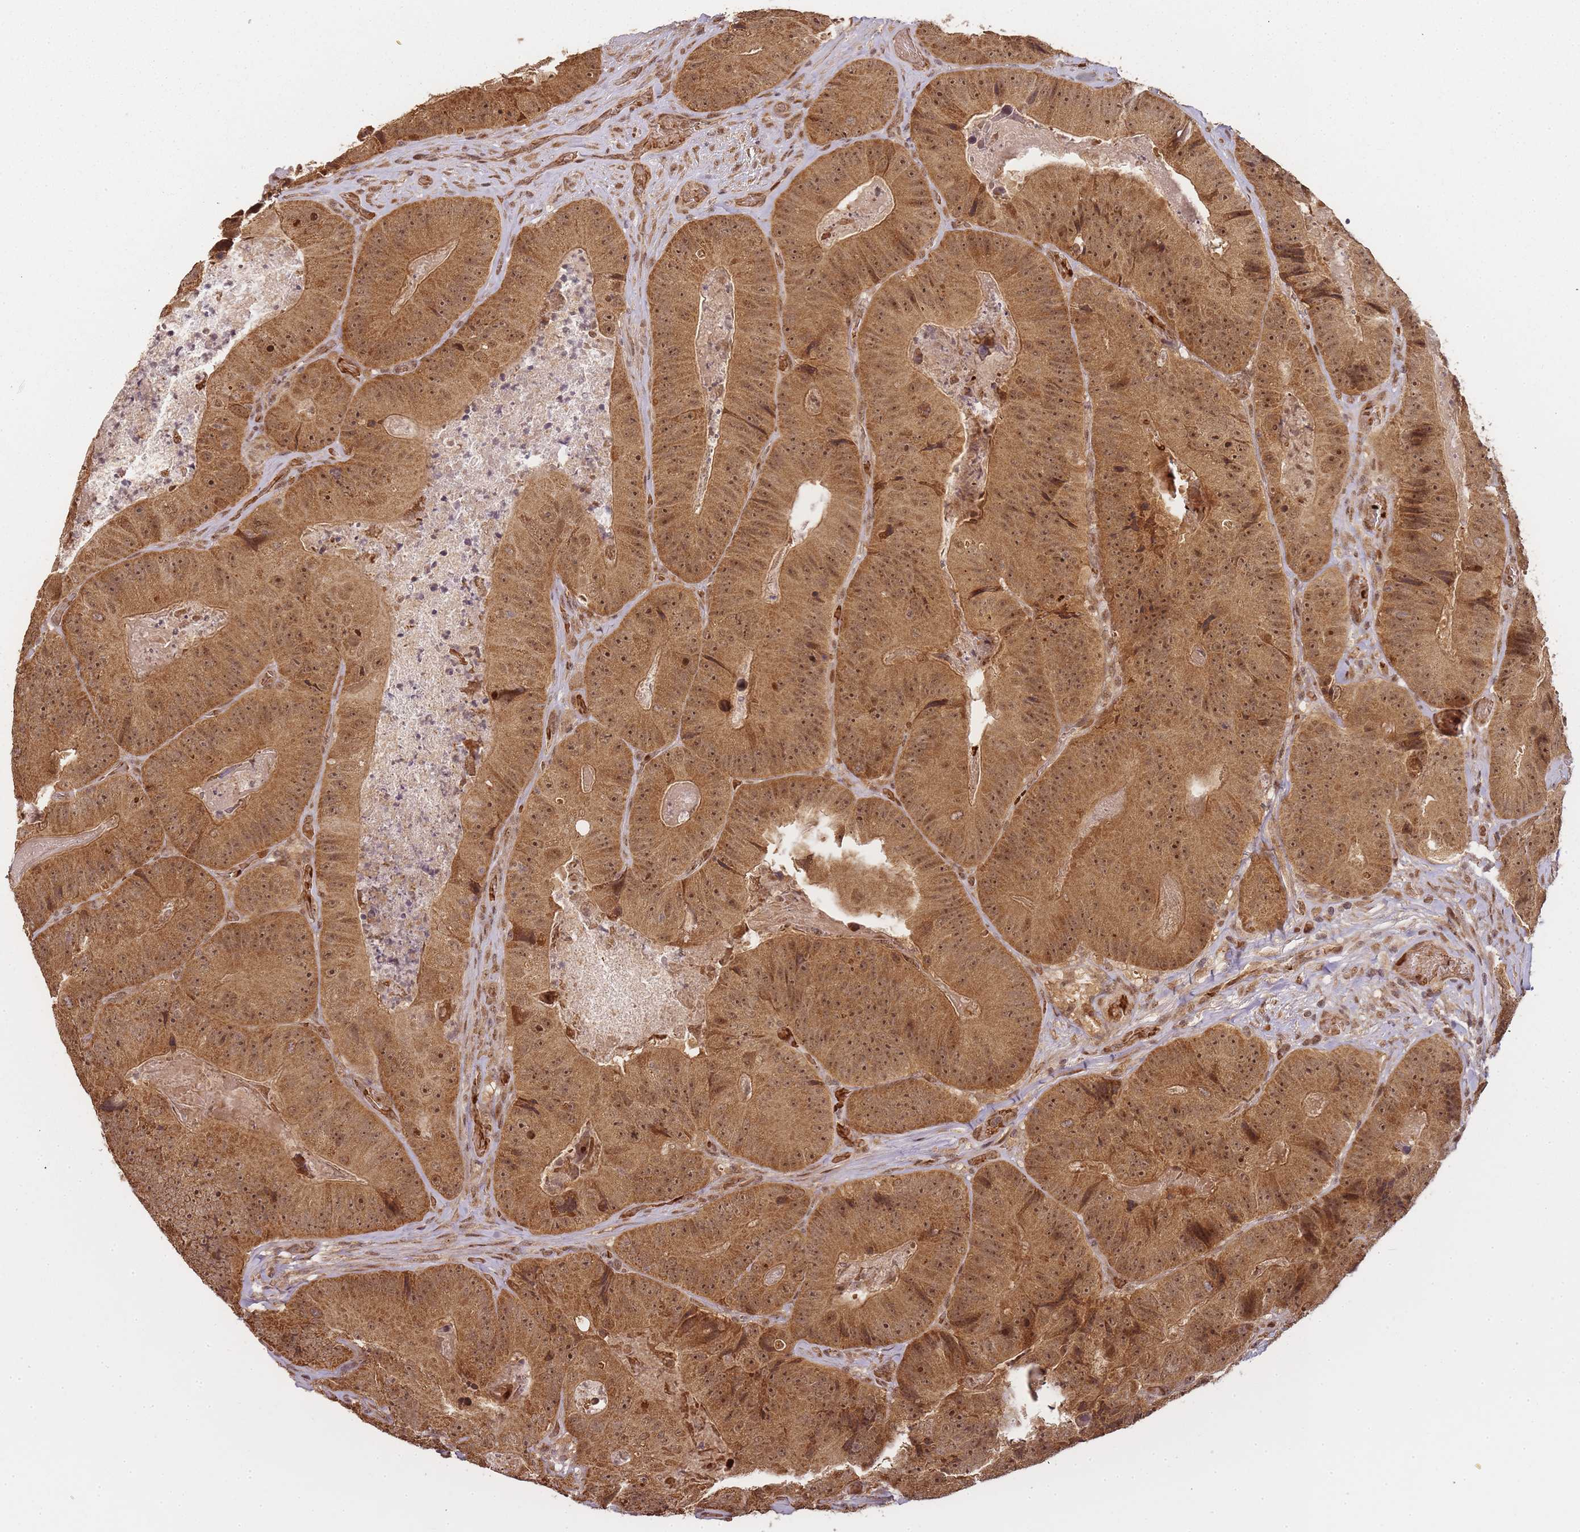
{"staining": {"intensity": "moderate", "quantity": ">75%", "location": "cytoplasmic/membranous,nuclear"}, "tissue": "colorectal cancer", "cell_type": "Tumor cells", "image_type": "cancer", "snomed": [{"axis": "morphology", "description": "Adenocarcinoma, NOS"}, {"axis": "topography", "description": "Colon"}], "caption": "Human colorectal cancer (adenocarcinoma) stained with a protein marker shows moderate staining in tumor cells.", "gene": "ZNF497", "patient": {"sex": "female", "age": 86}}